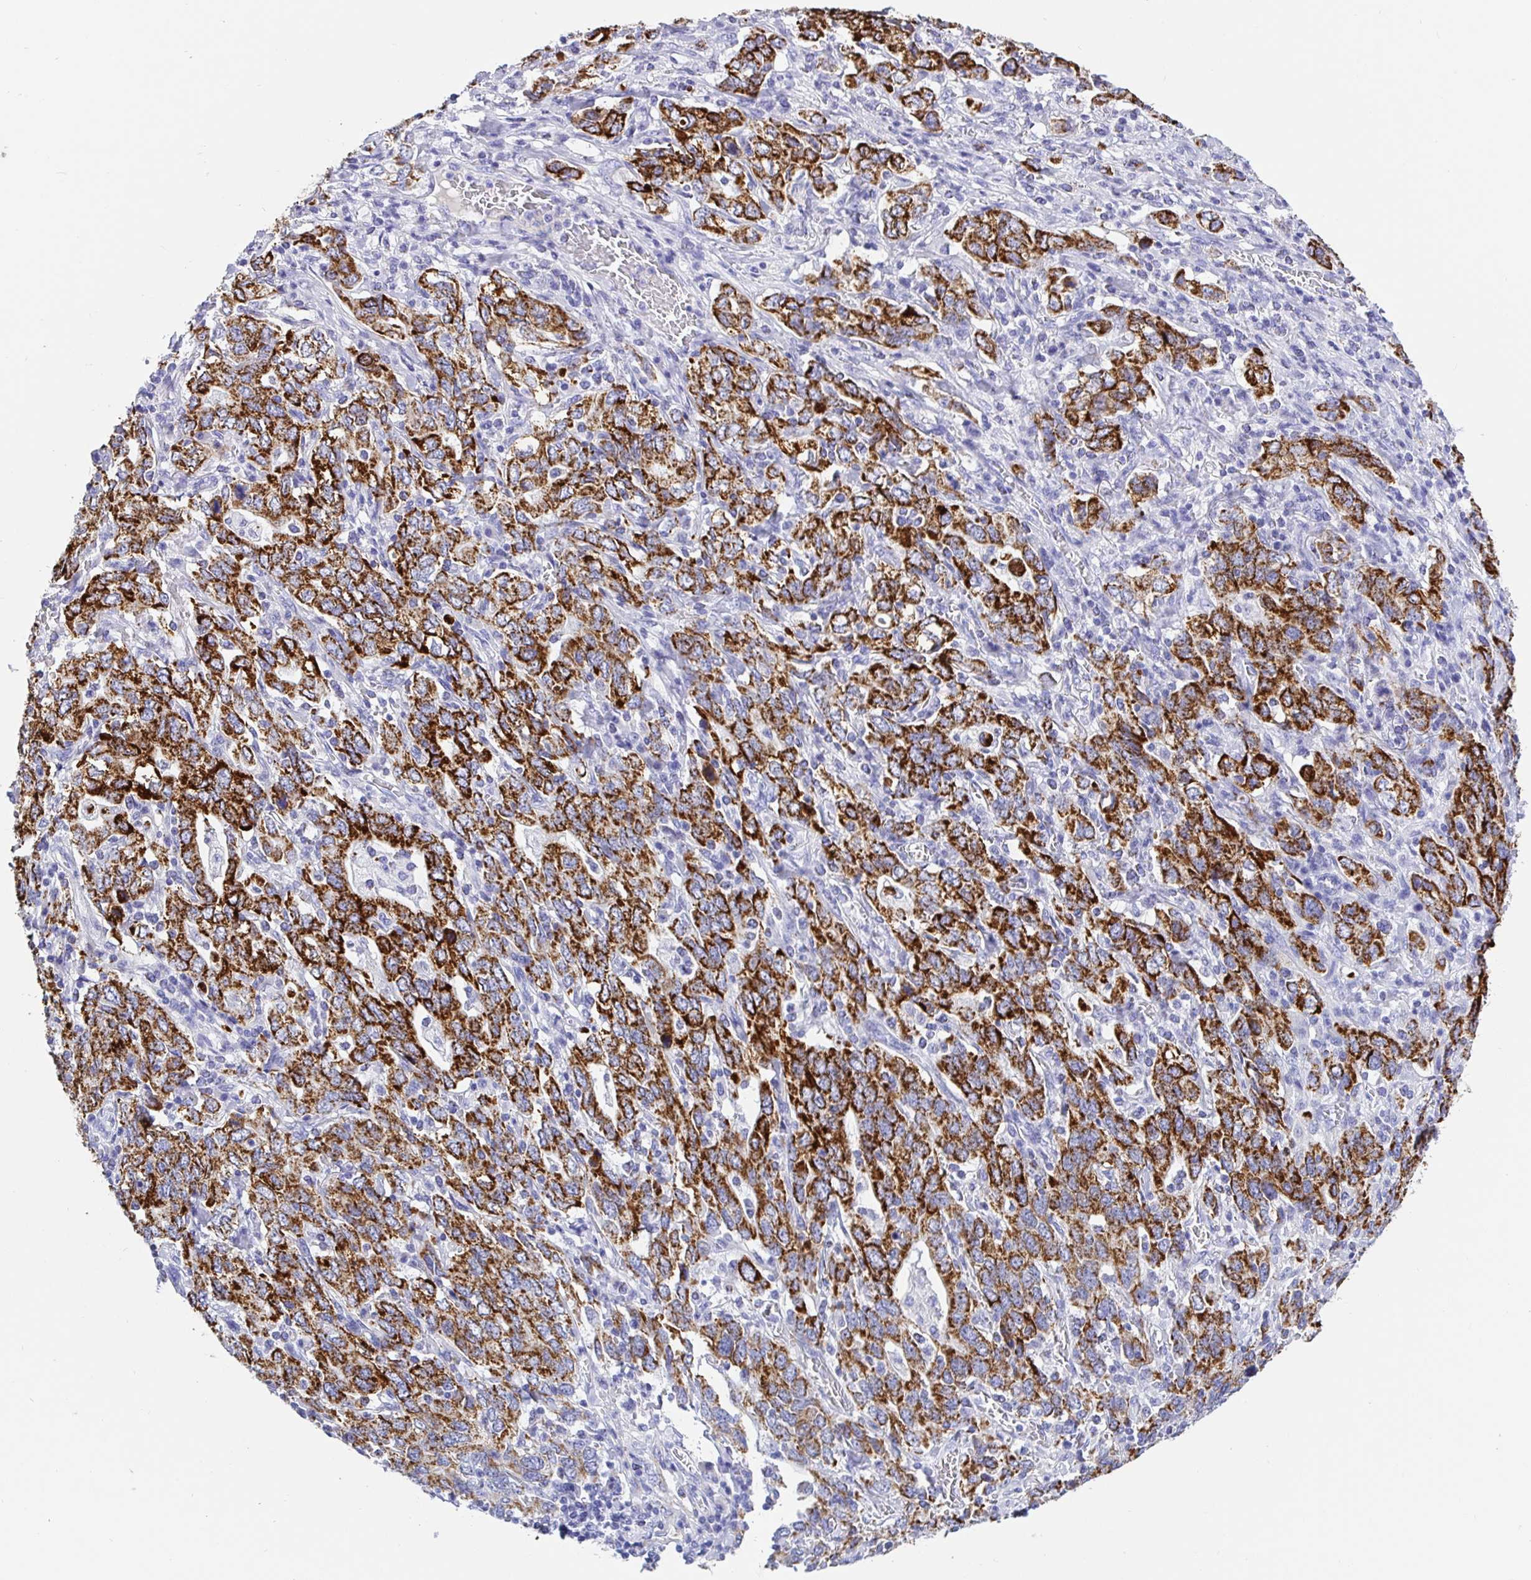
{"staining": {"intensity": "strong", "quantity": ">75%", "location": "cytoplasmic/membranous"}, "tissue": "stomach cancer", "cell_type": "Tumor cells", "image_type": "cancer", "snomed": [{"axis": "morphology", "description": "Adenocarcinoma, NOS"}, {"axis": "topography", "description": "Stomach, upper"}, {"axis": "topography", "description": "Stomach"}], "caption": "This micrograph displays stomach cancer (adenocarcinoma) stained with immunohistochemistry to label a protein in brown. The cytoplasmic/membranous of tumor cells show strong positivity for the protein. Nuclei are counter-stained blue.", "gene": "MAOA", "patient": {"sex": "male", "age": 62}}